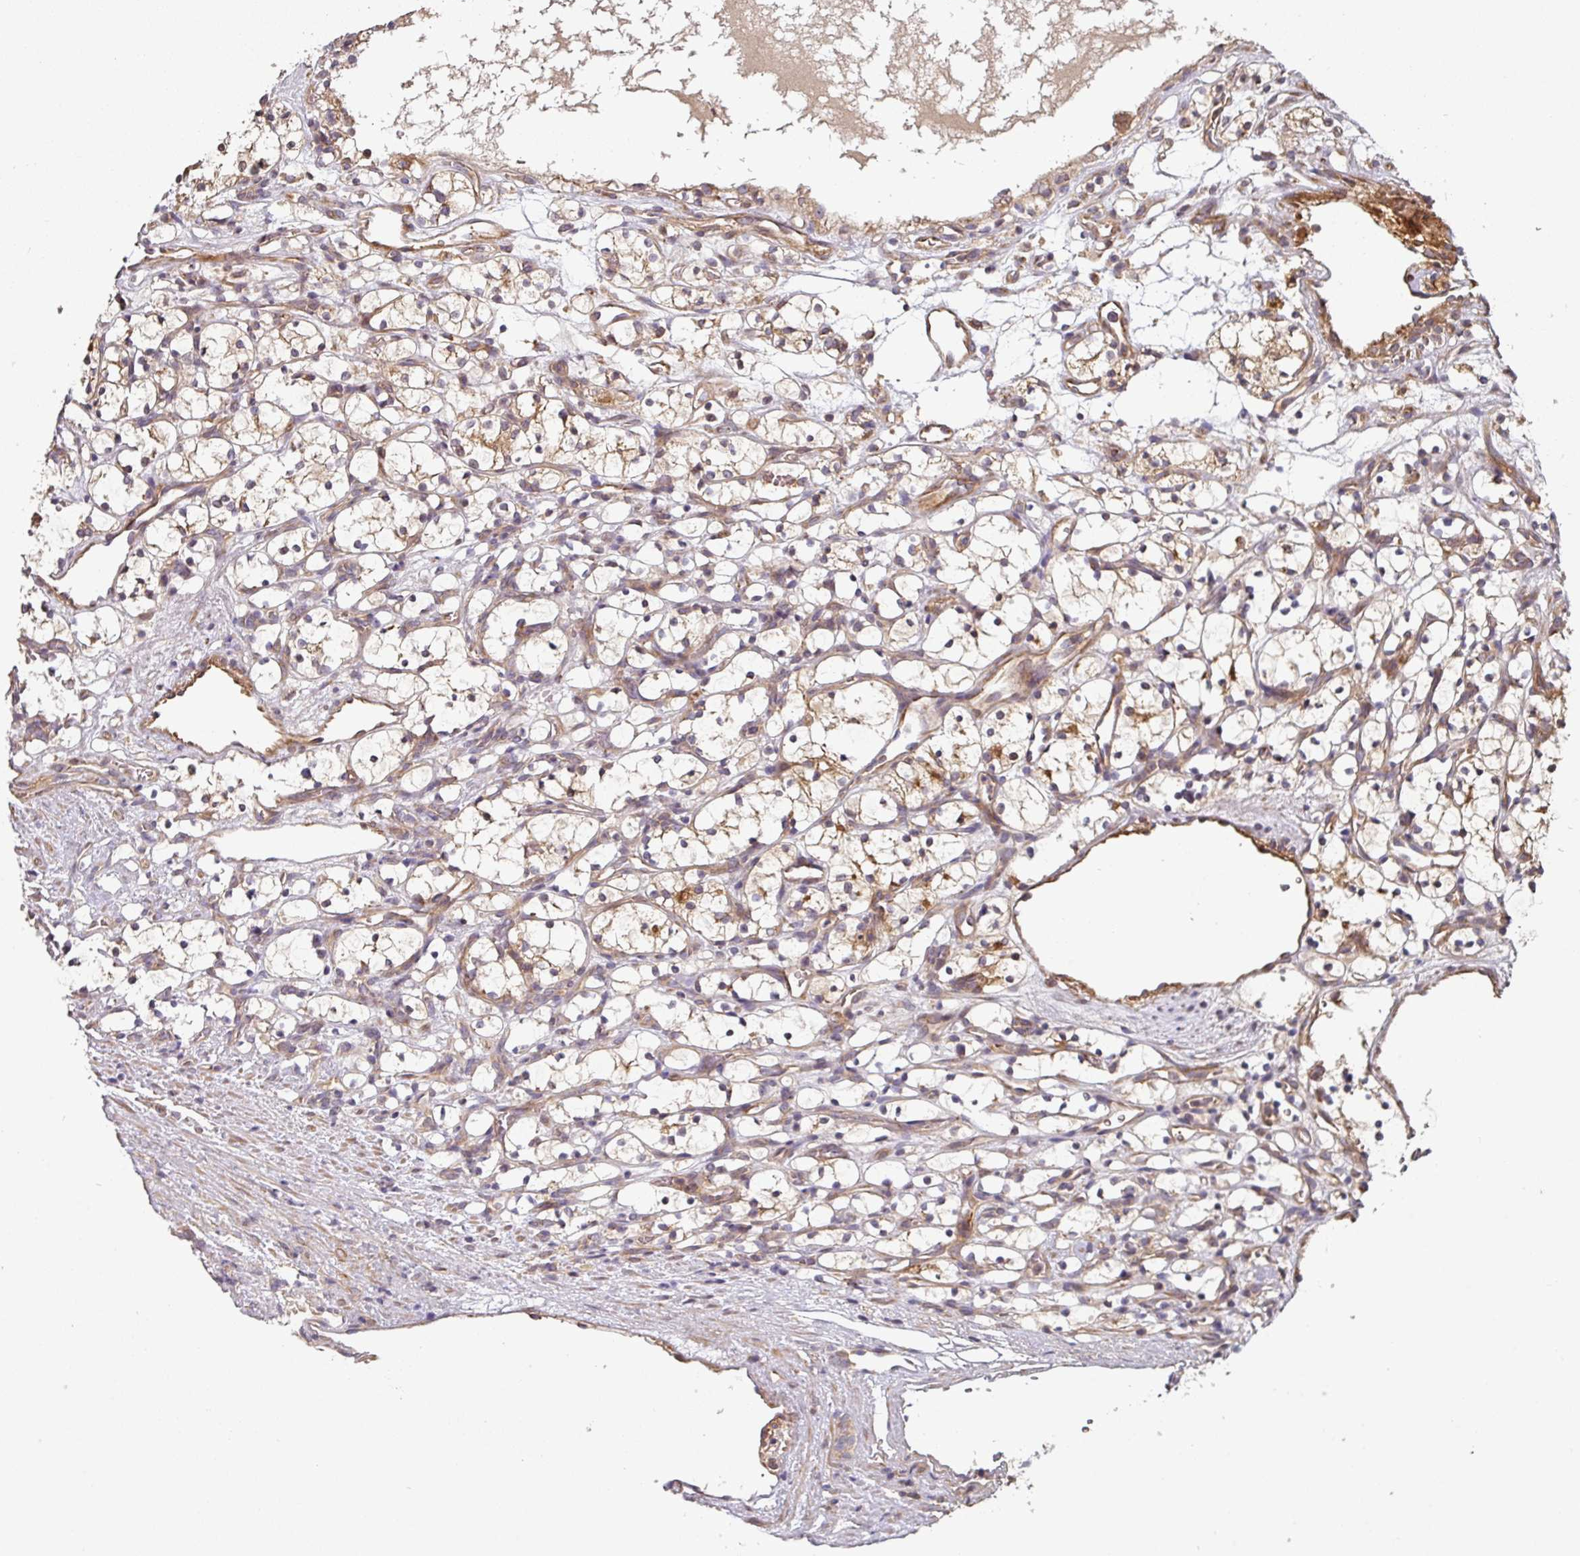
{"staining": {"intensity": "weak", "quantity": "25%-75%", "location": "cytoplasmic/membranous"}, "tissue": "renal cancer", "cell_type": "Tumor cells", "image_type": "cancer", "snomed": [{"axis": "morphology", "description": "Adenocarcinoma, NOS"}, {"axis": "topography", "description": "Kidney"}], "caption": "A micrograph of human renal cancer (adenocarcinoma) stained for a protein displays weak cytoplasmic/membranous brown staining in tumor cells.", "gene": "SIK1", "patient": {"sex": "female", "age": 69}}